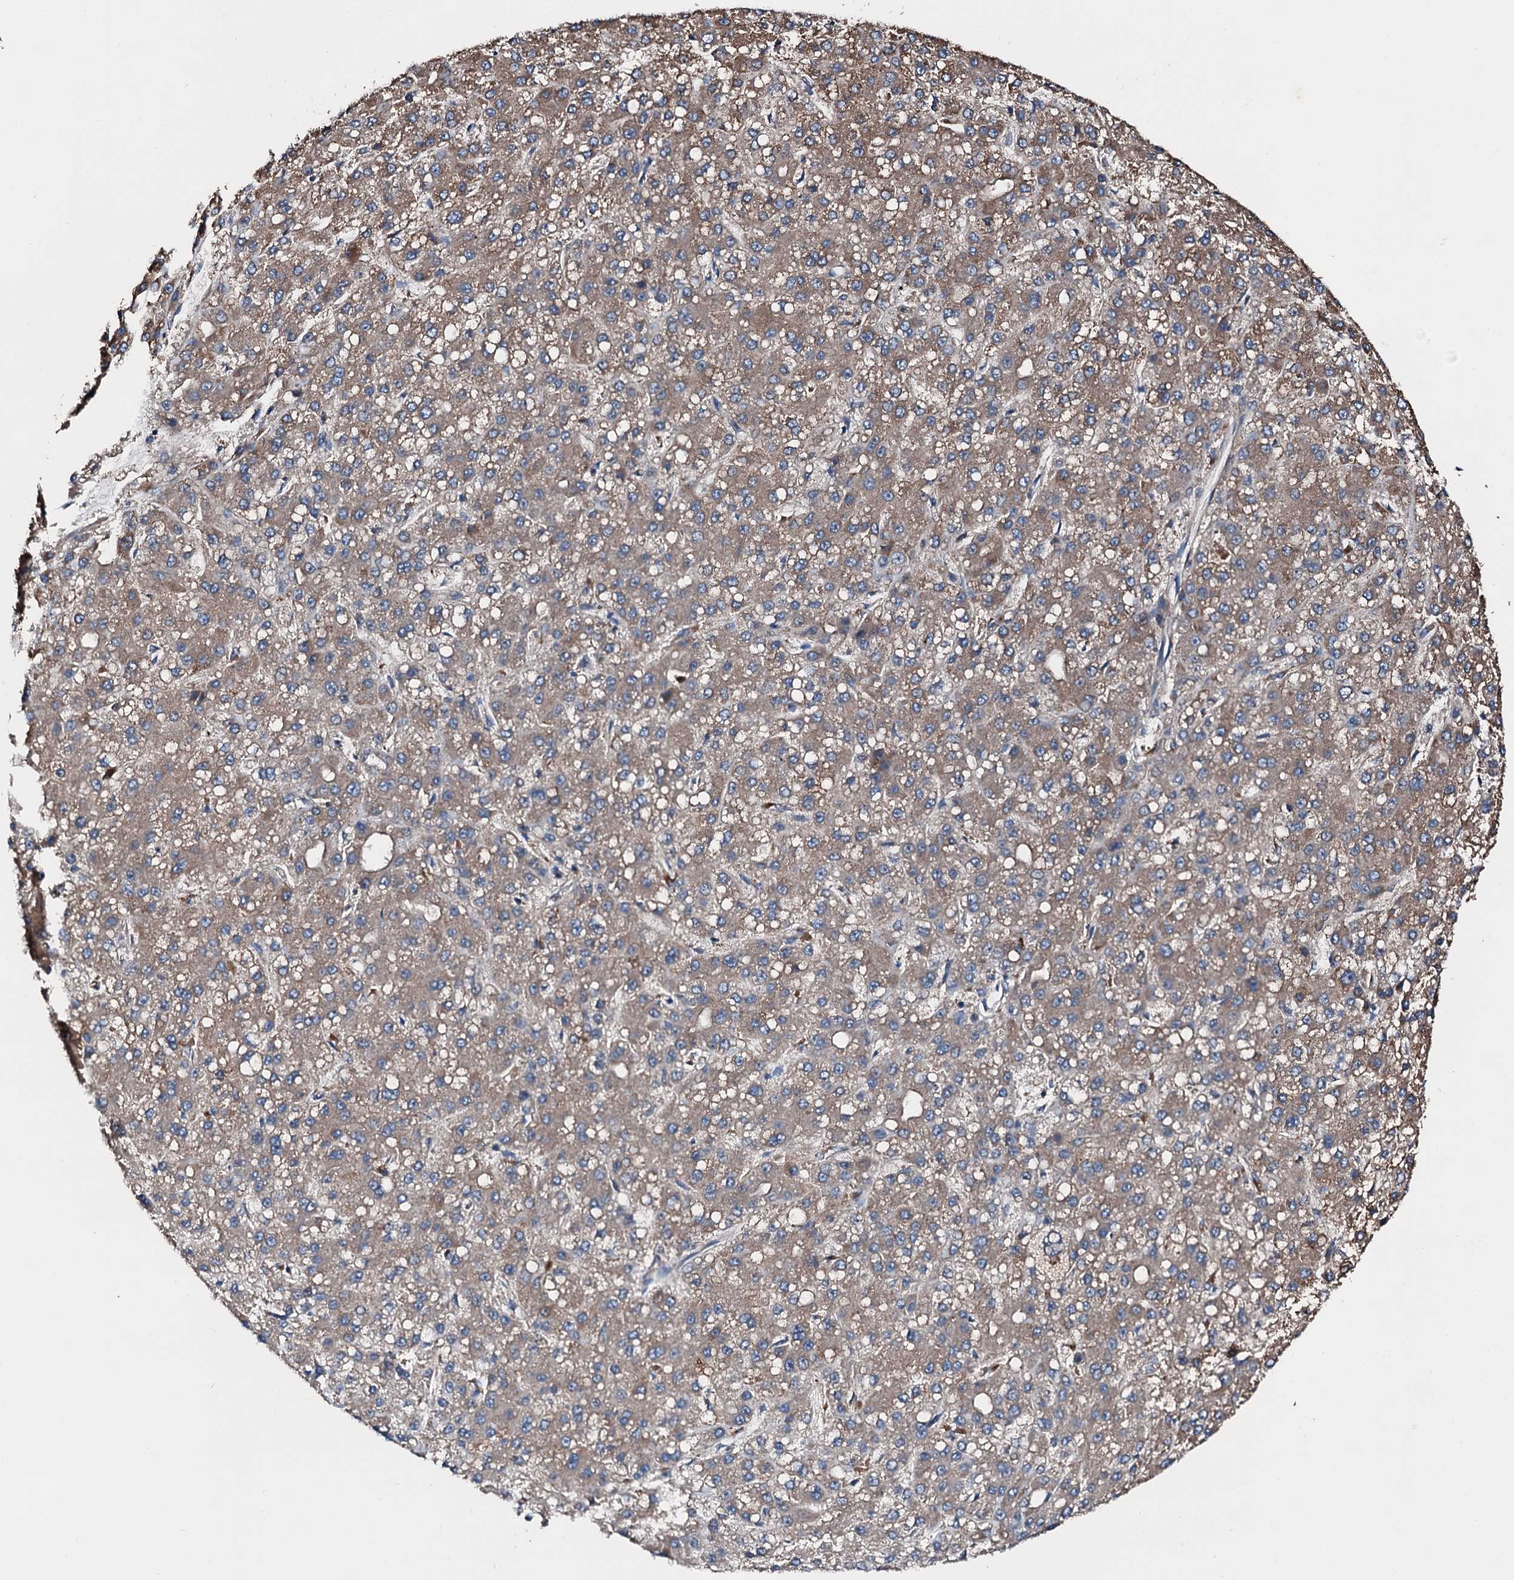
{"staining": {"intensity": "weak", "quantity": ">75%", "location": "cytoplasmic/membranous"}, "tissue": "liver cancer", "cell_type": "Tumor cells", "image_type": "cancer", "snomed": [{"axis": "morphology", "description": "Carcinoma, Hepatocellular, NOS"}, {"axis": "topography", "description": "Liver"}], "caption": "Weak cytoplasmic/membranous staining is identified in approximately >75% of tumor cells in liver cancer. Immunohistochemistry stains the protein in brown and the nuclei are stained blue.", "gene": "FGD4", "patient": {"sex": "male", "age": 67}}